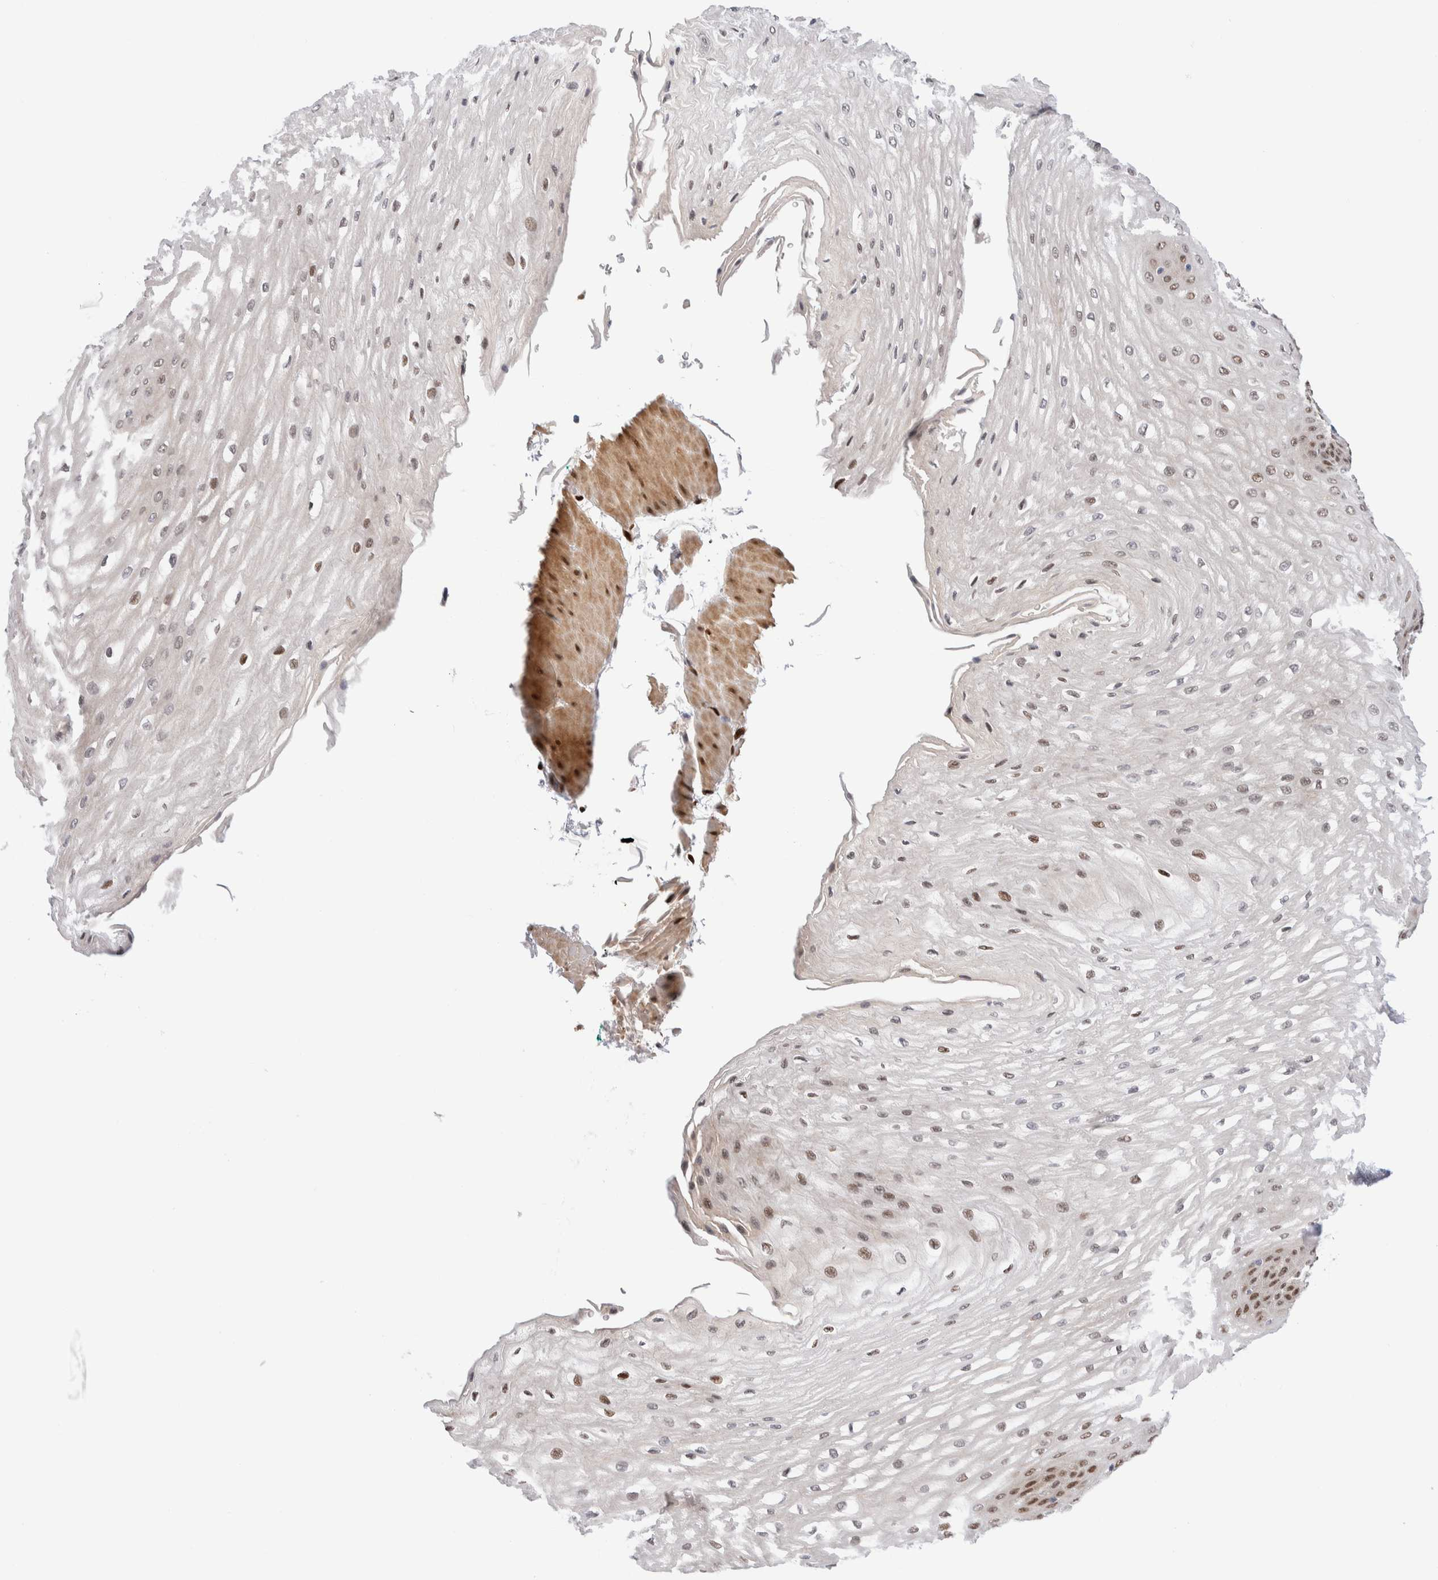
{"staining": {"intensity": "moderate", "quantity": ">75%", "location": "cytoplasmic/membranous,nuclear"}, "tissue": "esophagus", "cell_type": "Squamous epithelial cells", "image_type": "normal", "snomed": [{"axis": "morphology", "description": "Normal tissue, NOS"}, {"axis": "topography", "description": "Esophagus"}], "caption": "Squamous epithelial cells display medium levels of moderate cytoplasmic/membranous,nuclear expression in approximately >75% of cells in unremarkable esophagus.", "gene": "NSMAF", "patient": {"sex": "male", "age": 54}}